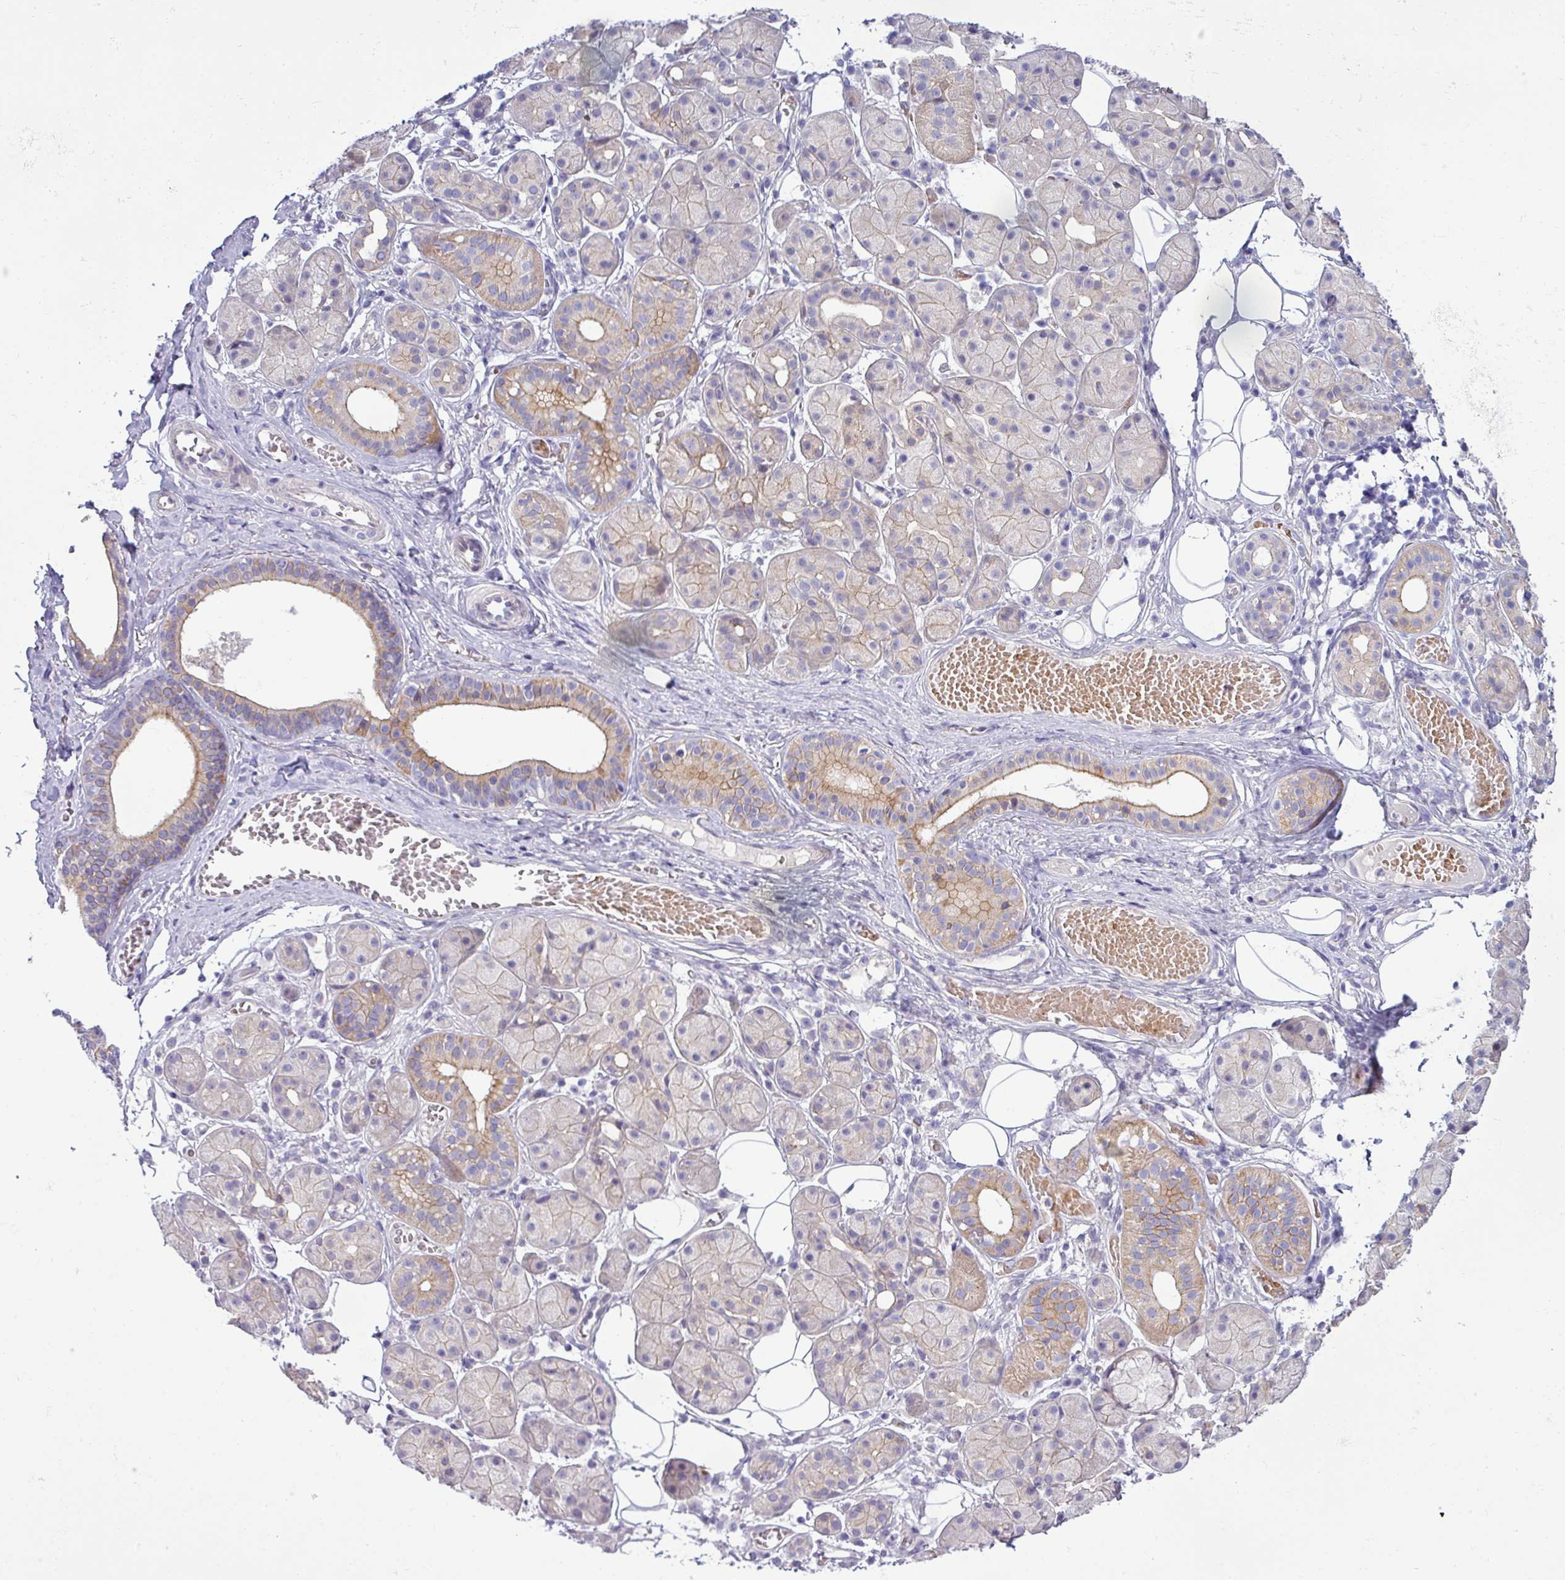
{"staining": {"intensity": "moderate", "quantity": "<25%", "location": "cytoplasmic/membranous"}, "tissue": "salivary gland", "cell_type": "Glandular cells", "image_type": "normal", "snomed": [{"axis": "morphology", "description": "Squamous cell carcinoma, NOS"}, {"axis": "topography", "description": "Skin"}, {"axis": "topography", "description": "Head-Neck"}], "caption": "Protein expression analysis of benign salivary gland shows moderate cytoplasmic/membranous expression in about <25% of glandular cells.", "gene": "ACAP3", "patient": {"sex": "male", "age": 80}}